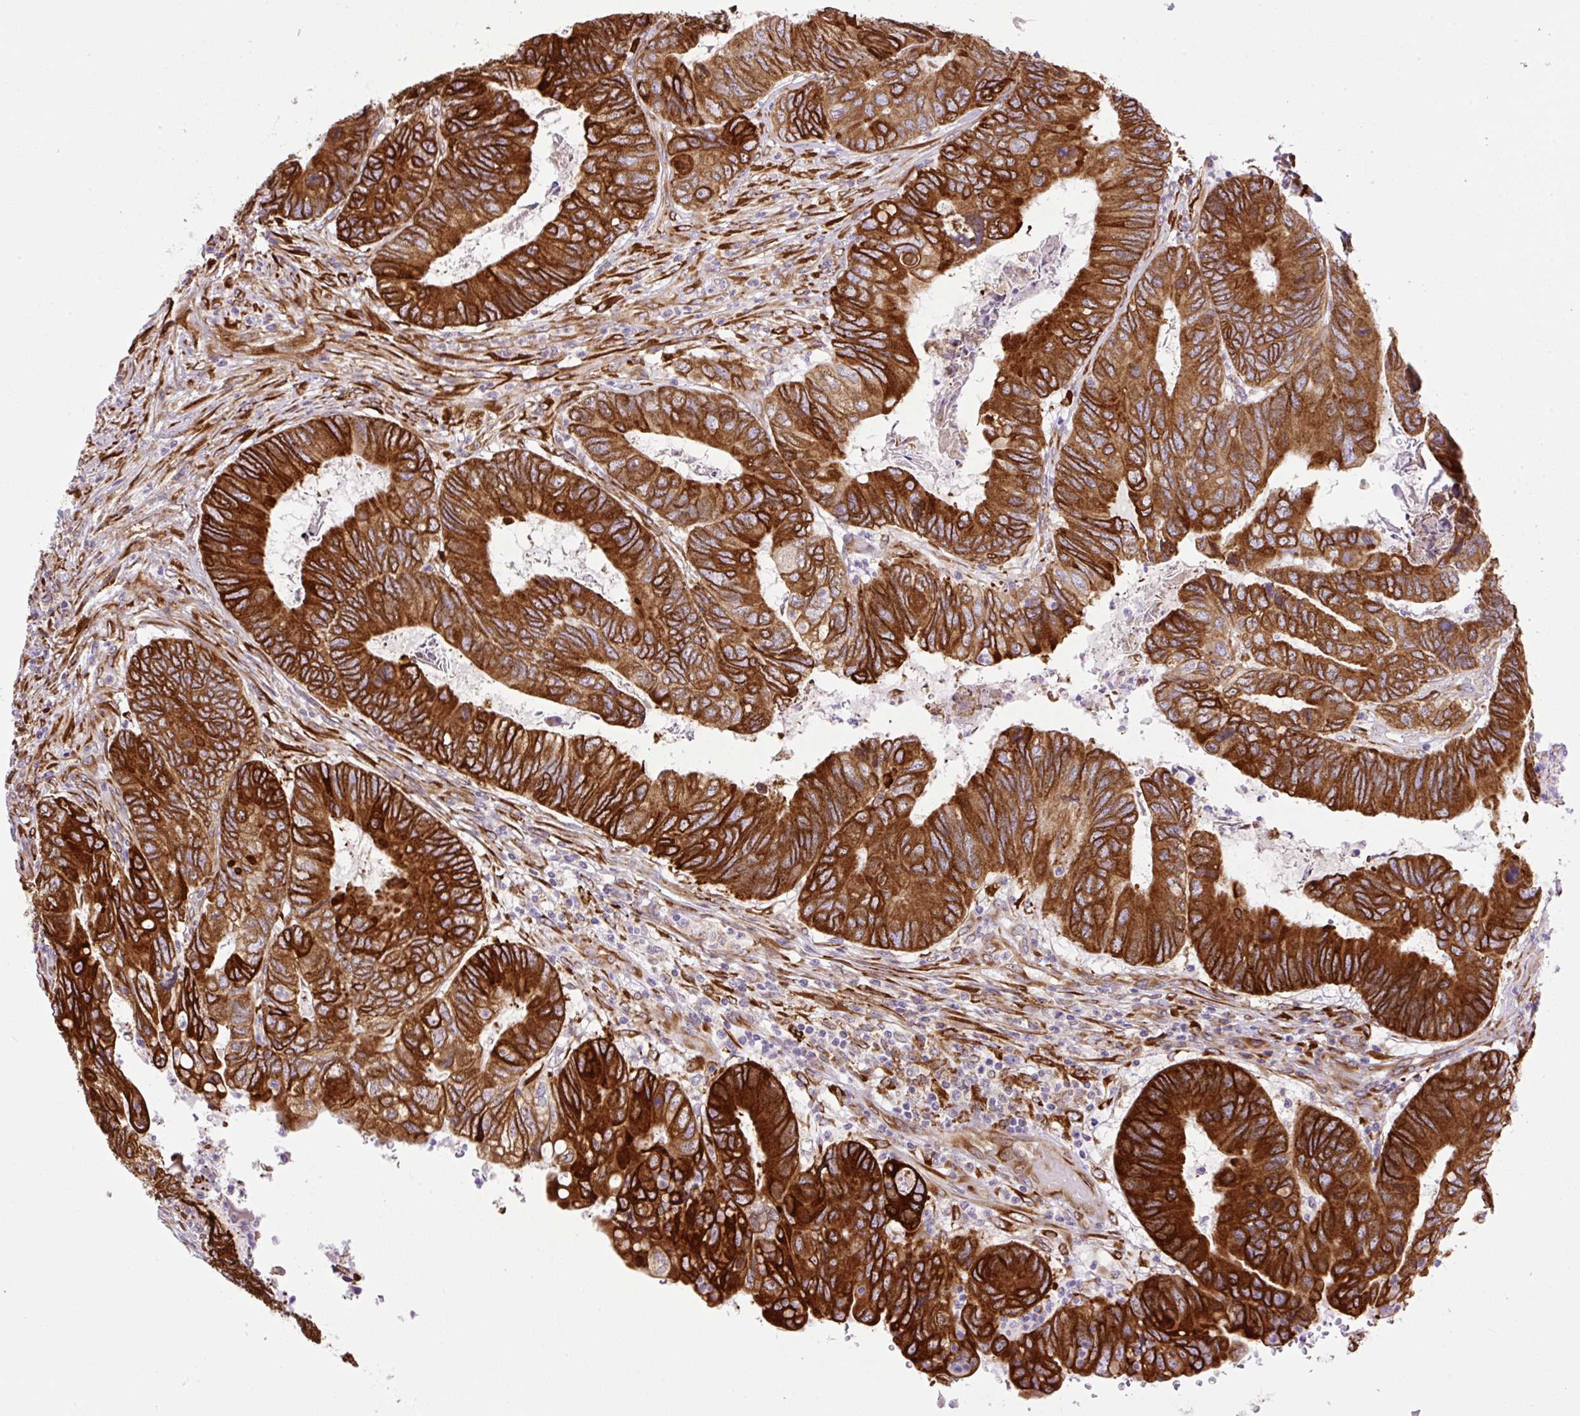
{"staining": {"intensity": "strong", "quantity": ">75%", "location": "cytoplasmic/membranous"}, "tissue": "colorectal cancer", "cell_type": "Tumor cells", "image_type": "cancer", "snomed": [{"axis": "morphology", "description": "Adenocarcinoma, NOS"}, {"axis": "topography", "description": "Colon"}], "caption": "Strong cytoplasmic/membranous protein positivity is present in about >75% of tumor cells in adenocarcinoma (colorectal).", "gene": "RAB30", "patient": {"sex": "female", "age": 67}}